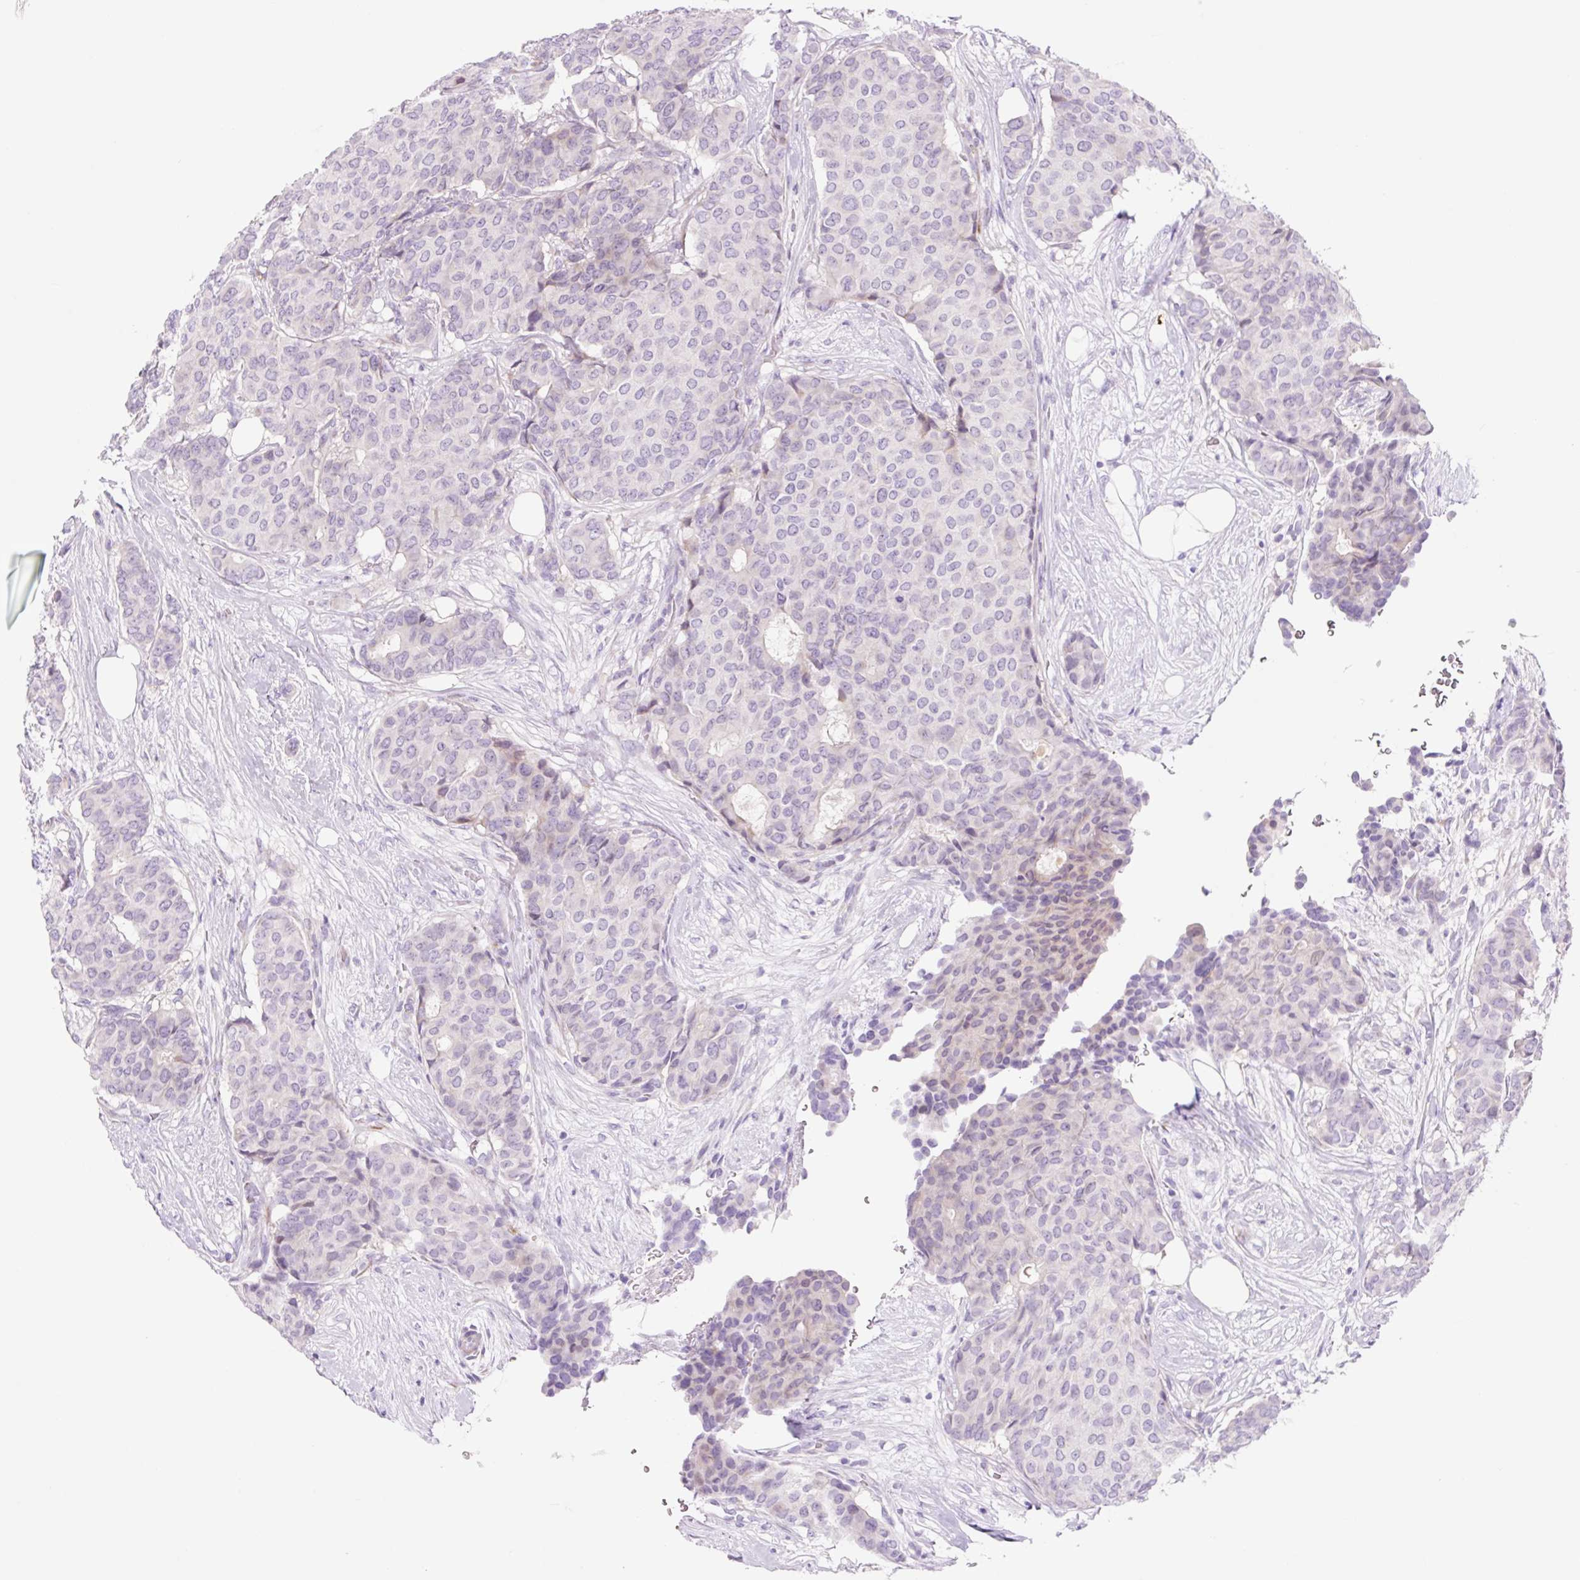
{"staining": {"intensity": "negative", "quantity": "none", "location": "none"}, "tissue": "breast cancer", "cell_type": "Tumor cells", "image_type": "cancer", "snomed": [{"axis": "morphology", "description": "Duct carcinoma"}, {"axis": "topography", "description": "Breast"}], "caption": "IHC histopathology image of human infiltrating ductal carcinoma (breast) stained for a protein (brown), which shows no expression in tumor cells.", "gene": "ZNF121", "patient": {"sex": "female", "age": 75}}